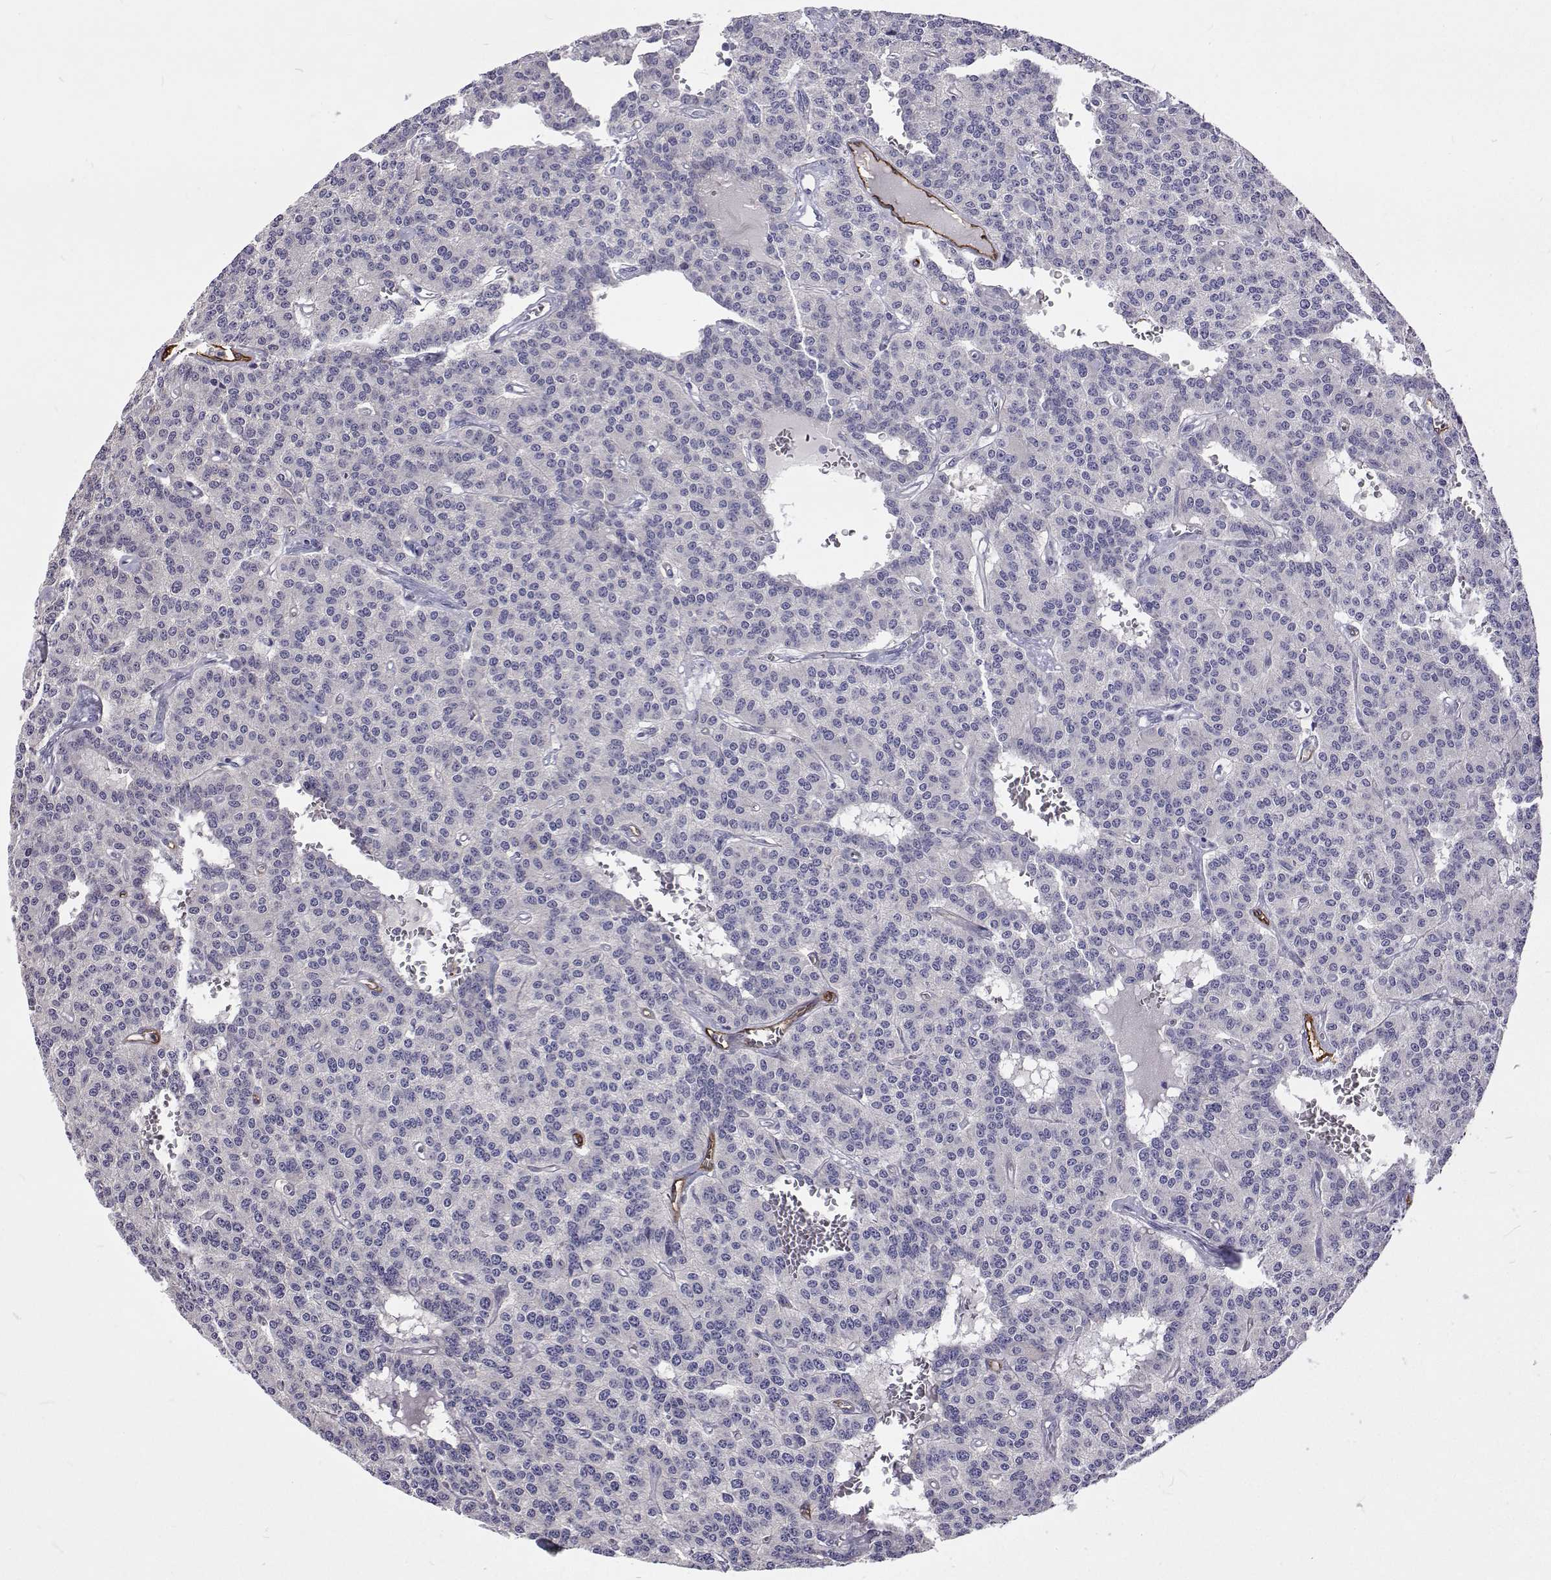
{"staining": {"intensity": "negative", "quantity": "none", "location": "none"}, "tissue": "carcinoid", "cell_type": "Tumor cells", "image_type": "cancer", "snomed": [{"axis": "morphology", "description": "Carcinoid, malignant, NOS"}, {"axis": "topography", "description": "Lung"}], "caption": "IHC of human carcinoid reveals no positivity in tumor cells.", "gene": "NPR3", "patient": {"sex": "female", "age": 71}}